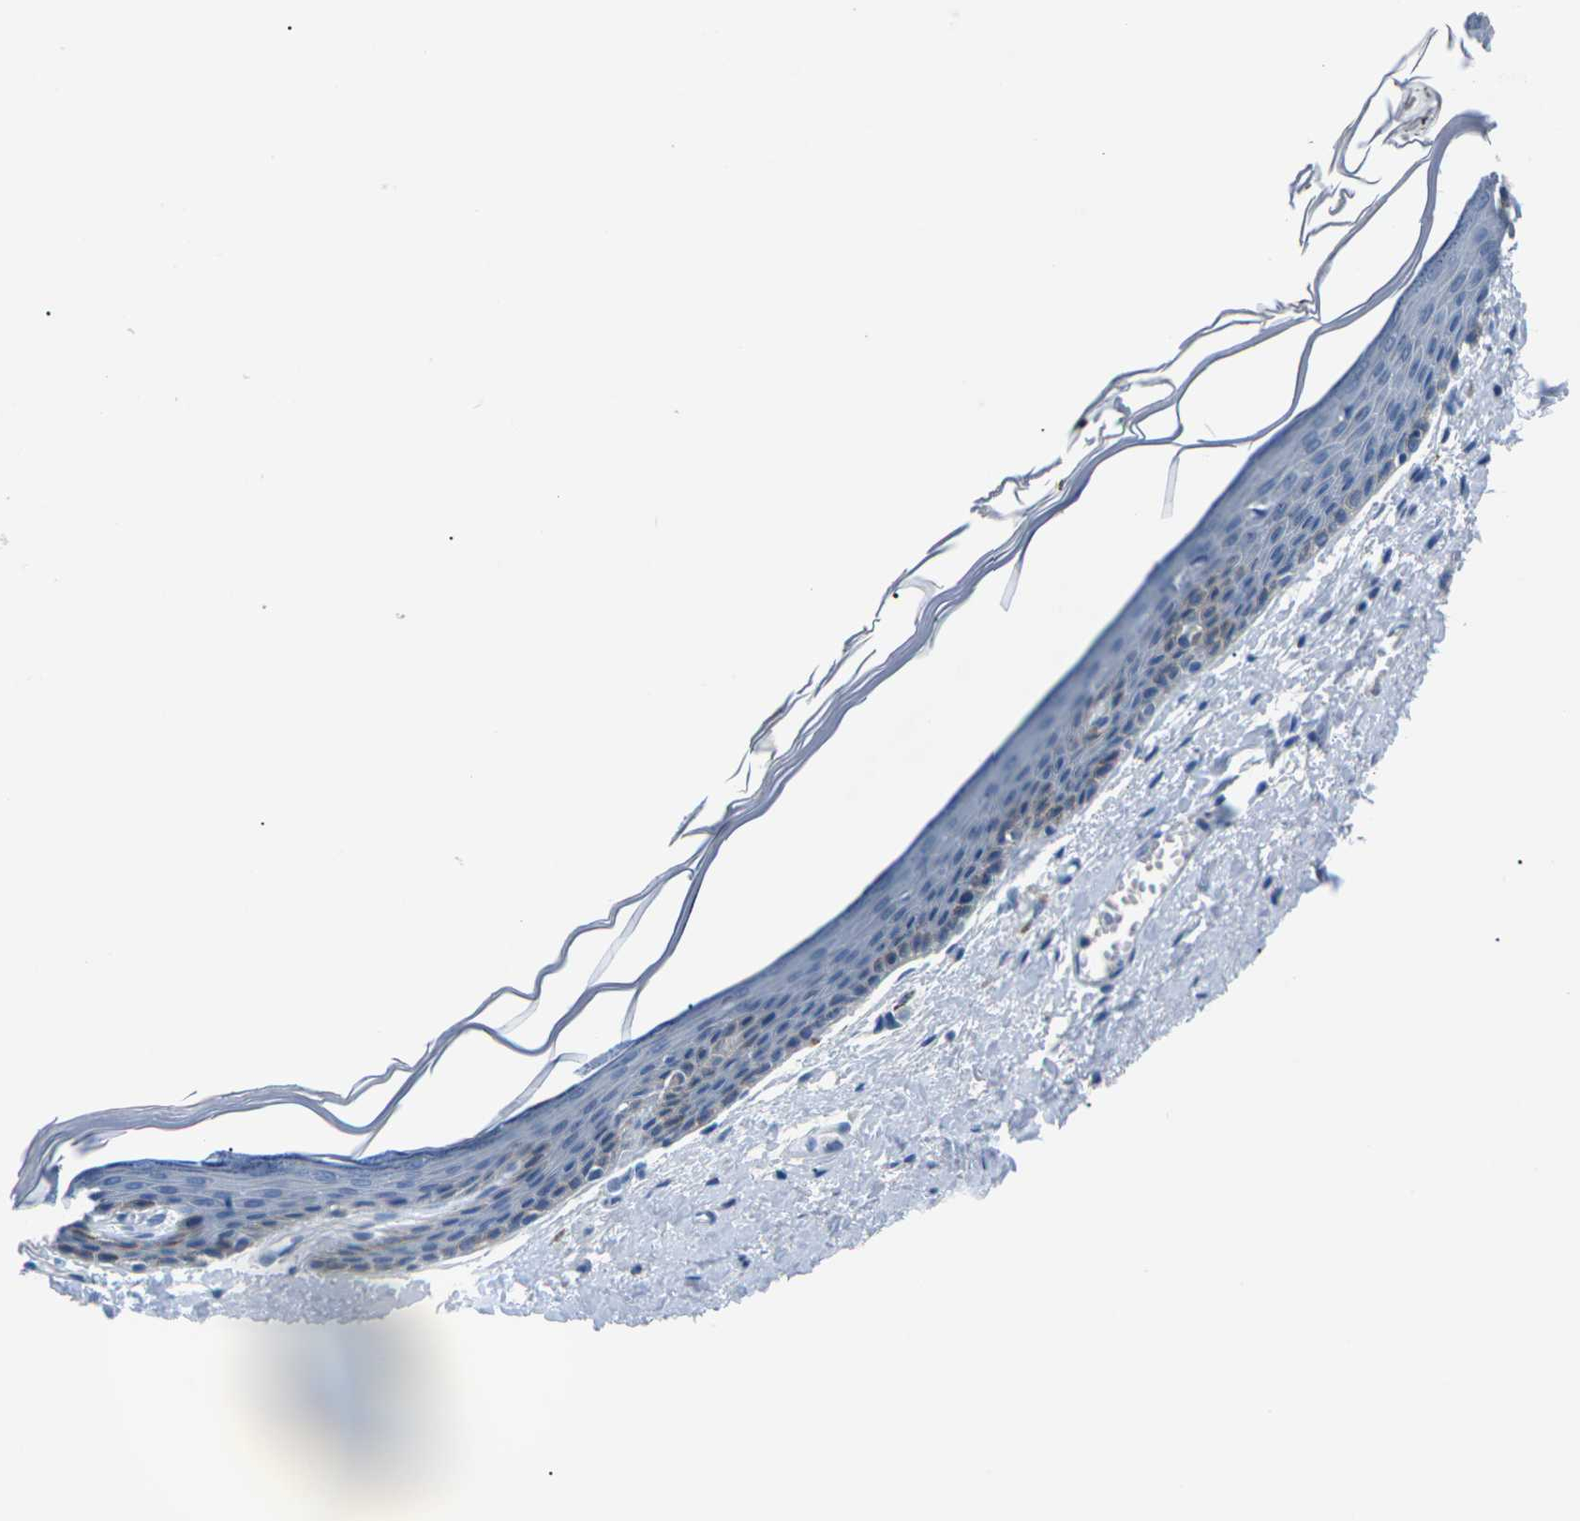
{"staining": {"intensity": "negative", "quantity": "none", "location": "none"}, "tissue": "skin", "cell_type": "Epidermal cells", "image_type": "normal", "snomed": [{"axis": "morphology", "description": "Normal tissue, NOS"}, {"axis": "topography", "description": "Vulva"}], "caption": "A photomicrograph of human skin is negative for staining in epidermal cells.", "gene": "UMOD", "patient": {"sex": "female", "age": 54}}